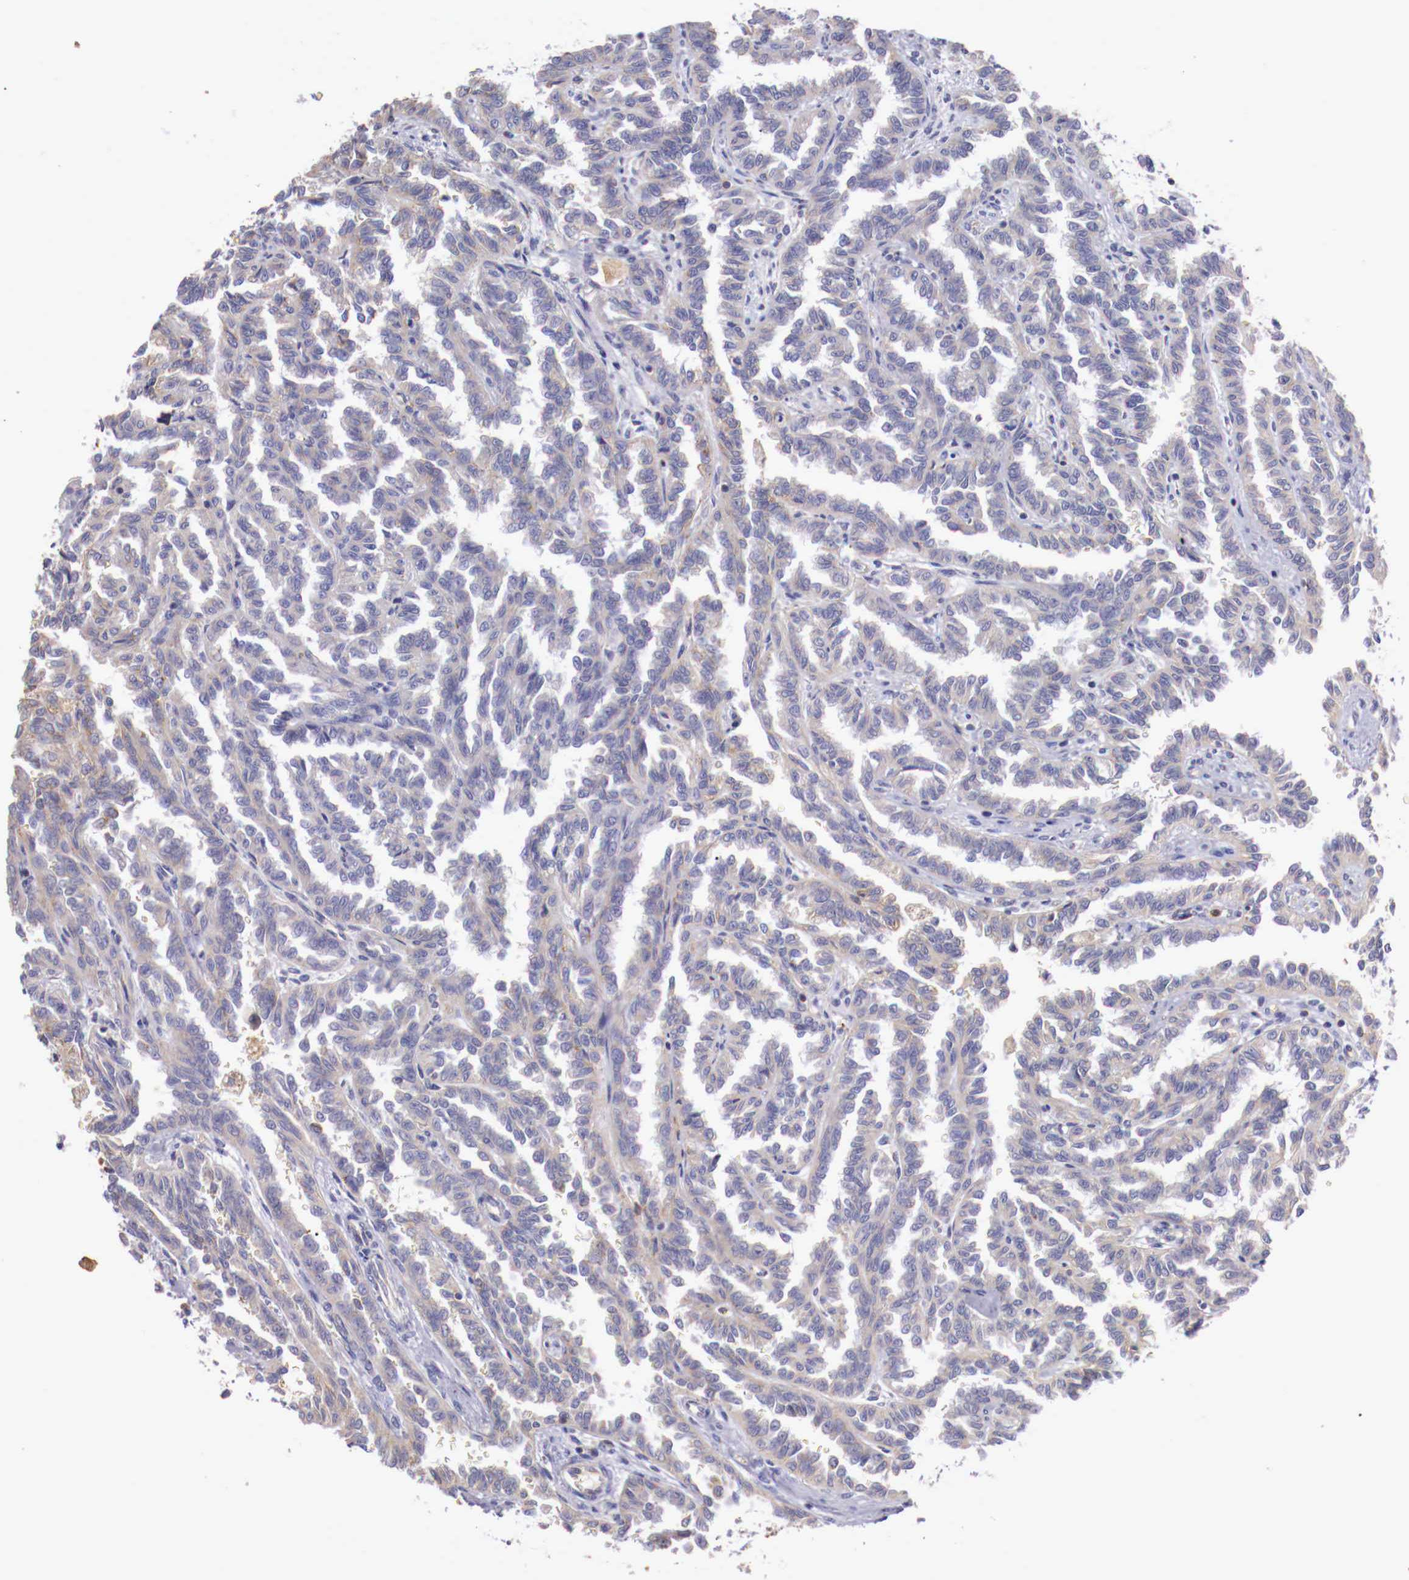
{"staining": {"intensity": "weak", "quantity": ">75%", "location": "cytoplasmic/membranous"}, "tissue": "renal cancer", "cell_type": "Tumor cells", "image_type": "cancer", "snomed": [{"axis": "morphology", "description": "Inflammation, NOS"}, {"axis": "morphology", "description": "Adenocarcinoma, NOS"}, {"axis": "topography", "description": "Kidney"}], "caption": "Protein expression analysis of renal adenocarcinoma demonstrates weak cytoplasmic/membranous positivity in approximately >75% of tumor cells.", "gene": "PITPNA", "patient": {"sex": "male", "age": 68}}